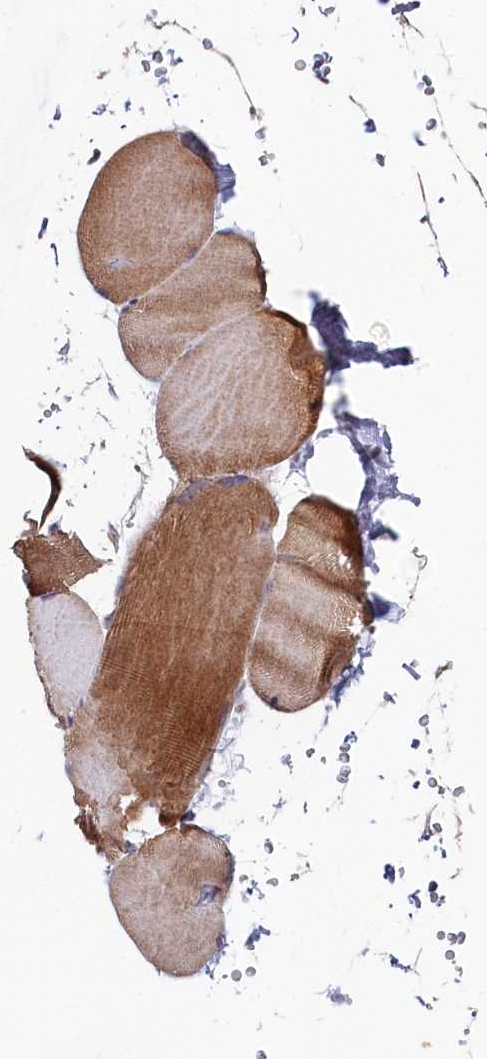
{"staining": {"intensity": "moderate", "quantity": ">75%", "location": "cytoplasmic/membranous"}, "tissue": "skeletal muscle", "cell_type": "Myocytes", "image_type": "normal", "snomed": [{"axis": "morphology", "description": "Normal tissue, NOS"}, {"axis": "topography", "description": "Skeletal muscle"}, {"axis": "topography", "description": "Head-Neck"}], "caption": "IHC photomicrograph of benign skeletal muscle stained for a protein (brown), which displays medium levels of moderate cytoplasmic/membranous positivity in approximately >75% of myocytes.", "gene": "TIGD4", "patient": {"sex": "male", "age": 66}}